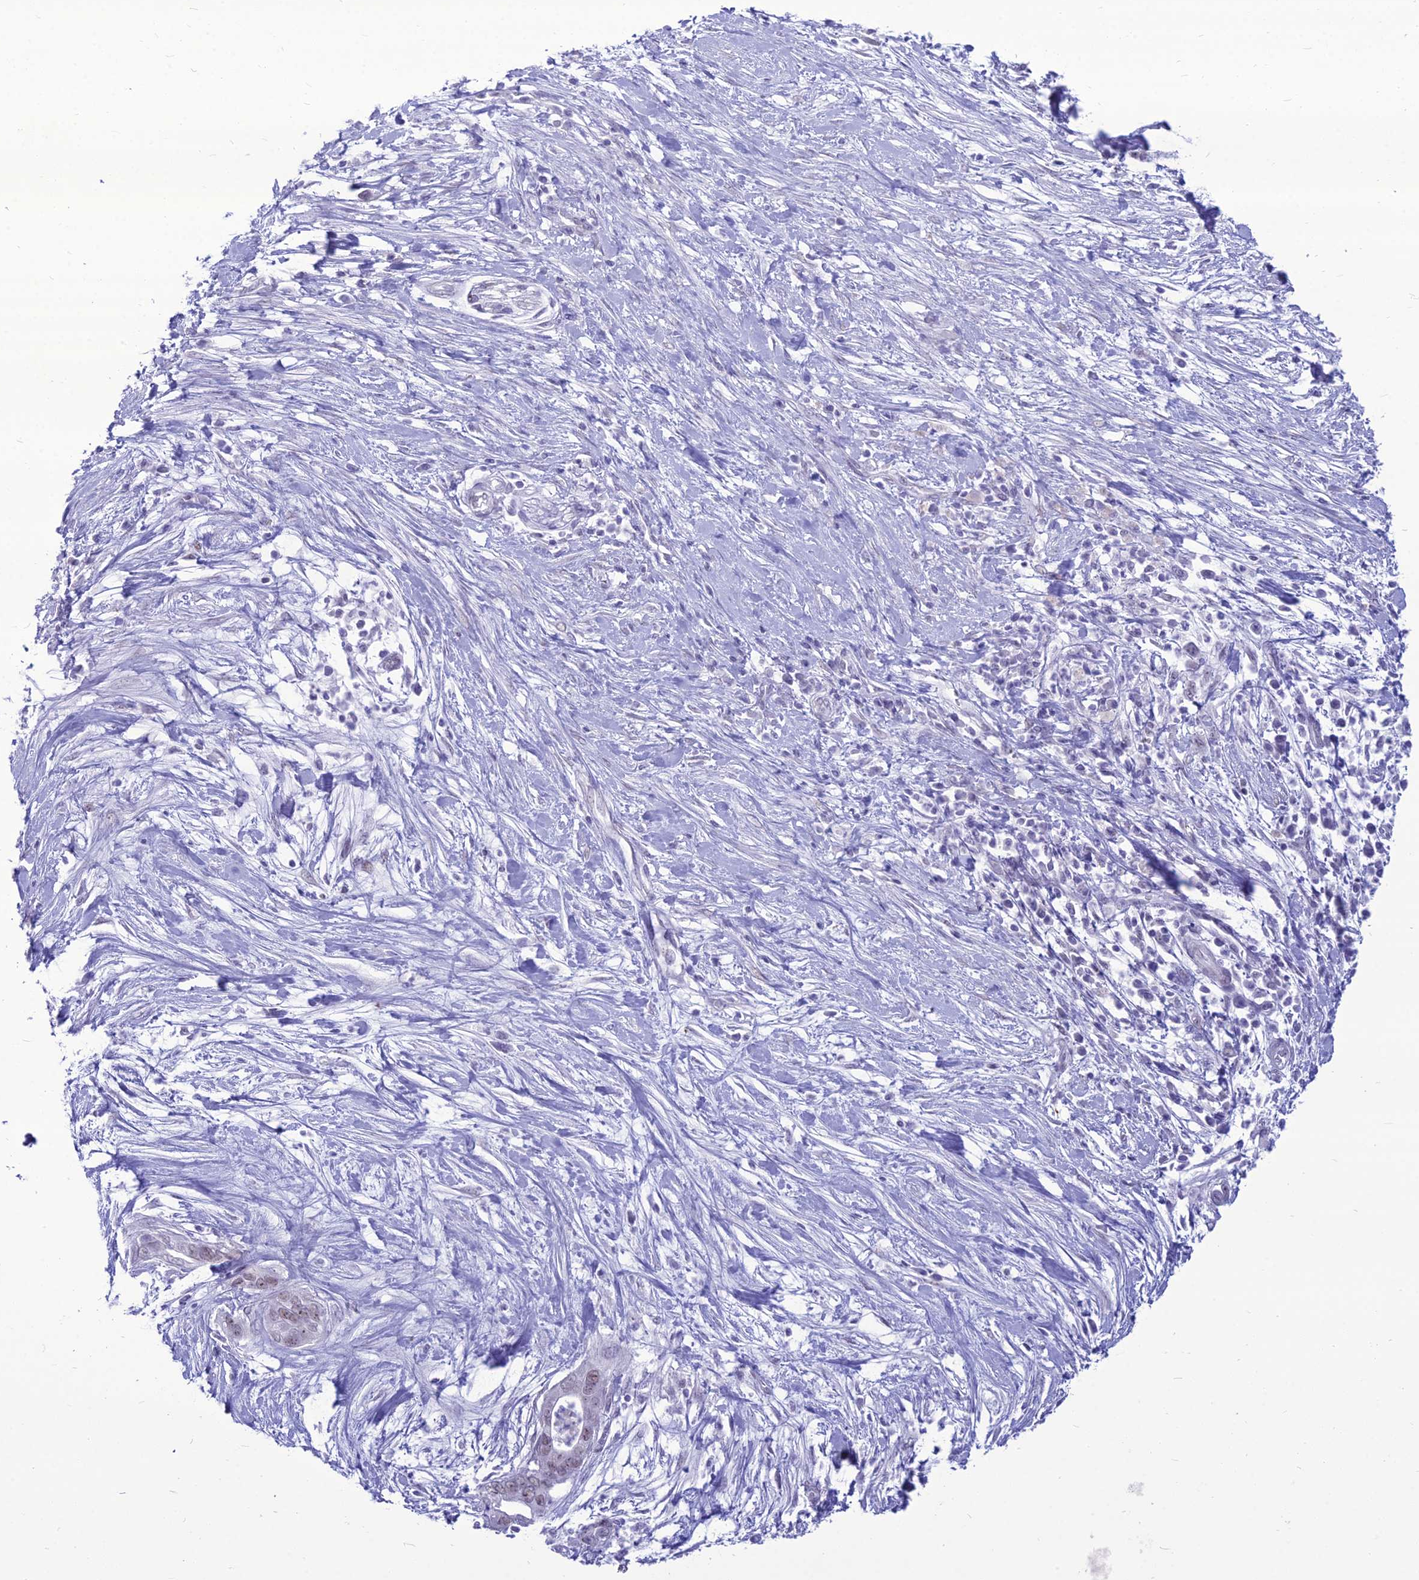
{"staining": {"intensity": "weak", "quantity": ">75%", "location": "nuclear"}, "tissue": "pancreatic cancer", "cell_type": "Tumor cells", "image_type": "cancer", "snomed": [{"axis": "morphology", "description": "Adenocarcinoma, NOS"}, {"axis": "topography", "description": "Pancreas"}], "caption": "Brown immunohistochemical staining in pancreatic adenocarcinoma reveals weak nuclear expression in approximately >75% of tumor cells. (IHC, brightfield microscopy, high magnification).", "gene": "DHX40", "patient": {"sex": "male", "age": 75}}